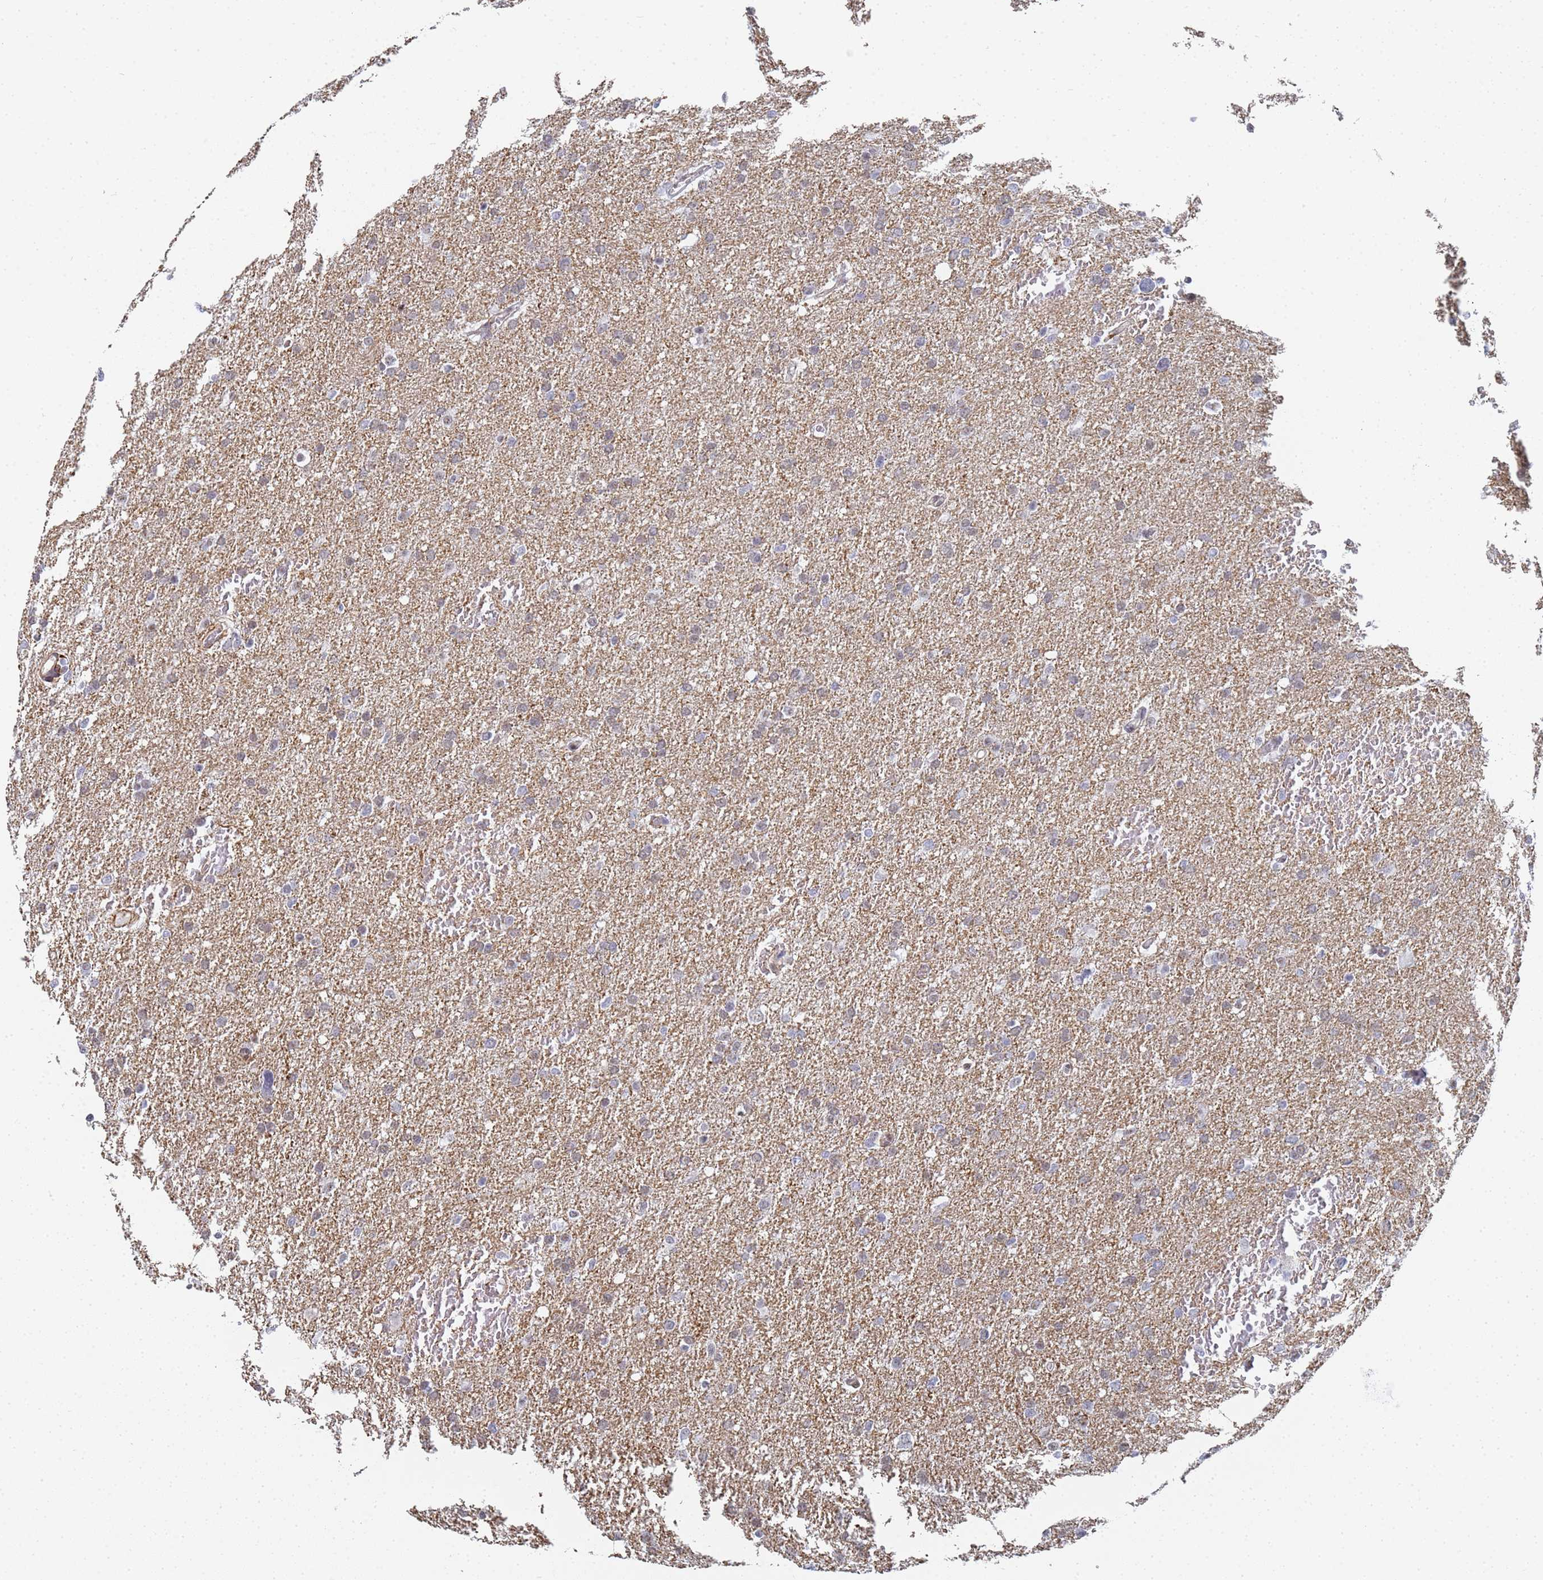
{"staining": {"intensity": "negative", "quantity": "none", "location": "none"}, "tissue": "glioma", "cell_type": "Tumor cells", "image_type": "cancer", "snomed": [{"axis": "morphology", "description": "Glioma, malignant, High grade"}, {"axis": "topography", "description": "Cerebral cortex"}], "caption": "The photomicrograph reveals no significant expression in tumor cells of malignant glioma (high-grade).", "gene": "PRRT4", "patient": {"sex": "female", "age": 36}}